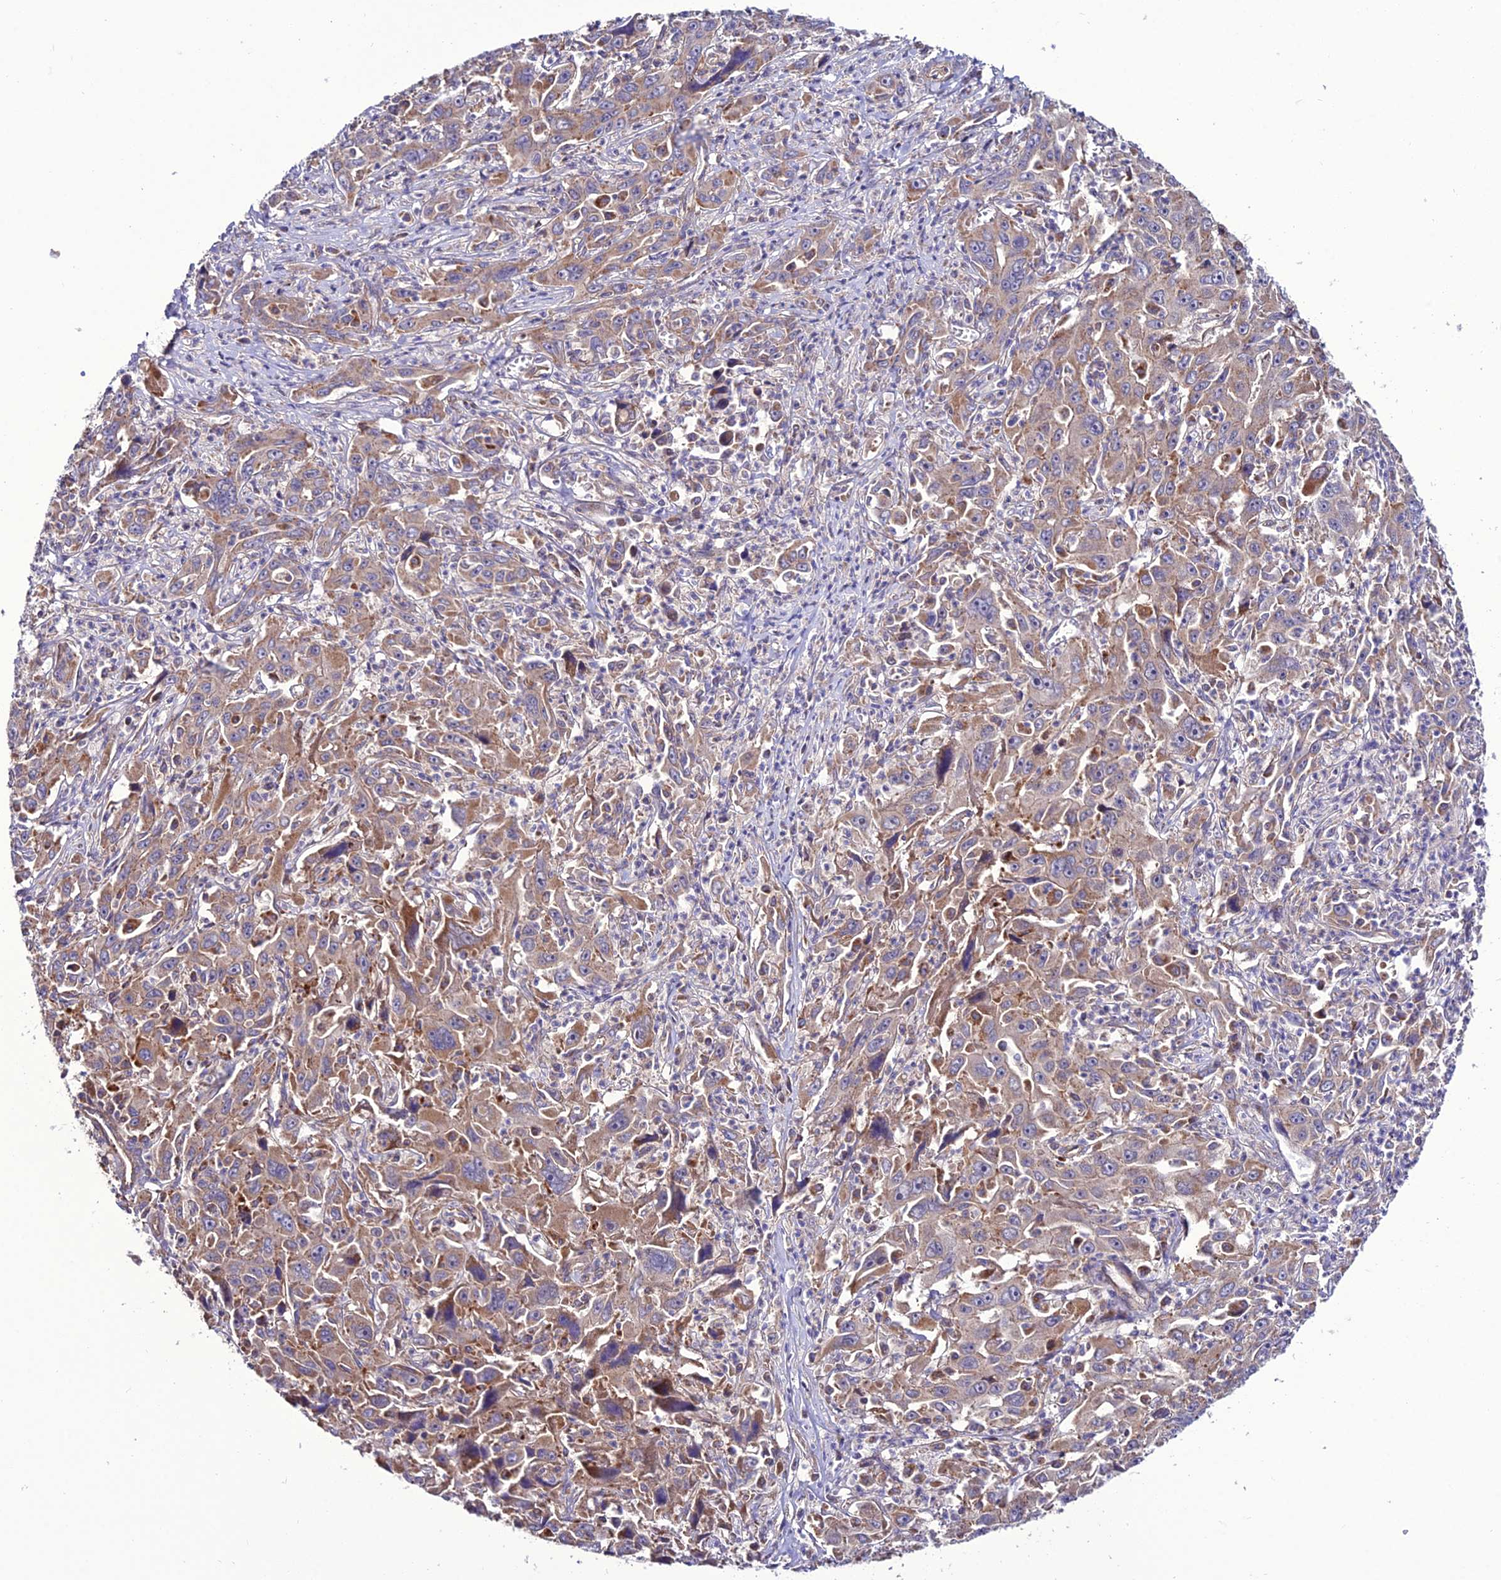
{"staining": {"intensity": "negative", "quantity": "none", "location": "none"}, "tissue": "liver cancer", "cell_type": "Tumor cells", "image_type": "cancer", "snomed": [{"axis": "morphology", "description": "Carcinoma, Hepatocellular, NOS"}, {"axis": "topography", "description": "Liver"}], "caption": "The immunohistochemistry image has no significant staining in tumor cells of liver cancer tissue. (Immunohistochemistry, brightfield microscopy, high magnification).", "gene": "PPIL3", "patient": {"sex": "male", "age": 63}}